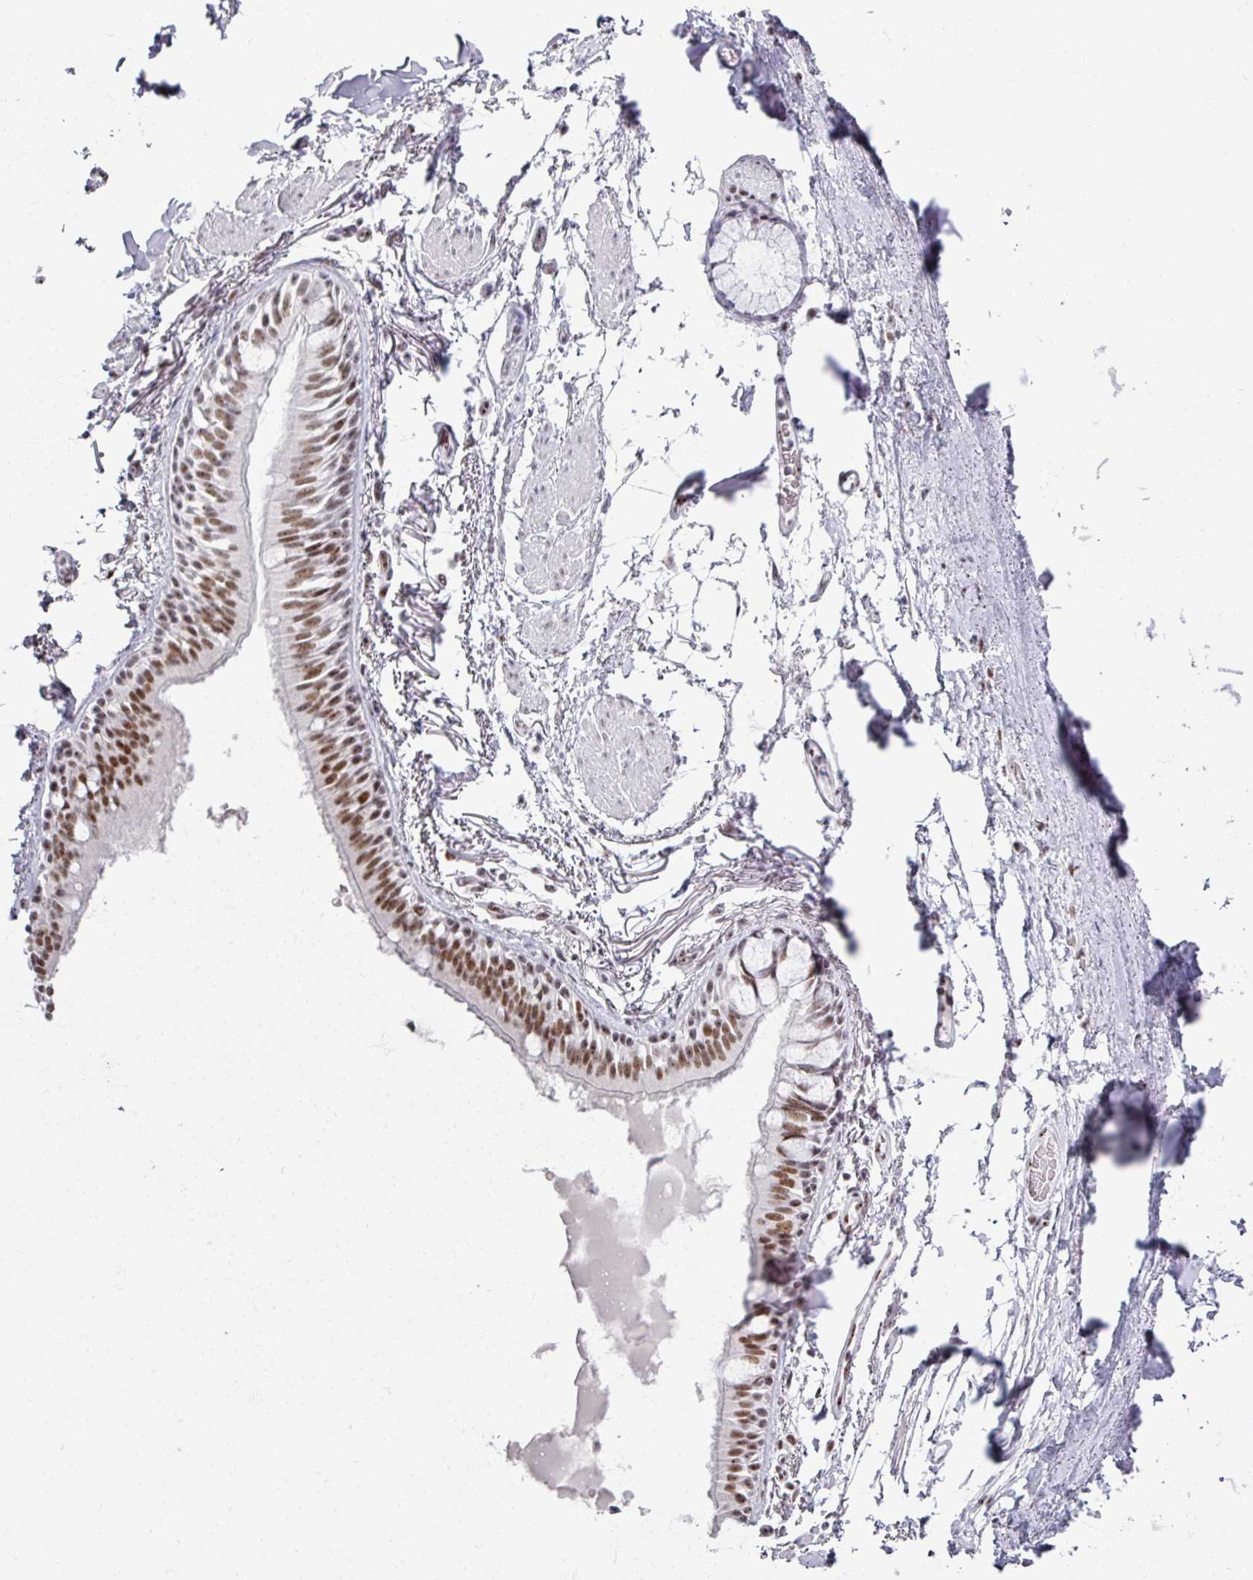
{"staining": {"intensity": "moderate", "quantity": ">75%", "location": "nuclear"}, "tissue": "bronchus", "cell_type": "Respiratory epithelial cells", "image_type": "normal", "snomed": [{"axis": "morphology", "description": "Normal tissue, NOS"}, {"axis": "topography", "description": "Bronchus"}], "caption": "Immunohistochemistry (IHC) photomicrograph of unremarkable bronchus: human bronchus stained using IHC exhibits medium levels of moderate protein expression localized specifically in the nuclear of respiratory epithelial cells, appearing as a nuclear brown color.", "gene": "ADAR", "patient": {"sex": "male", "age": 70}}